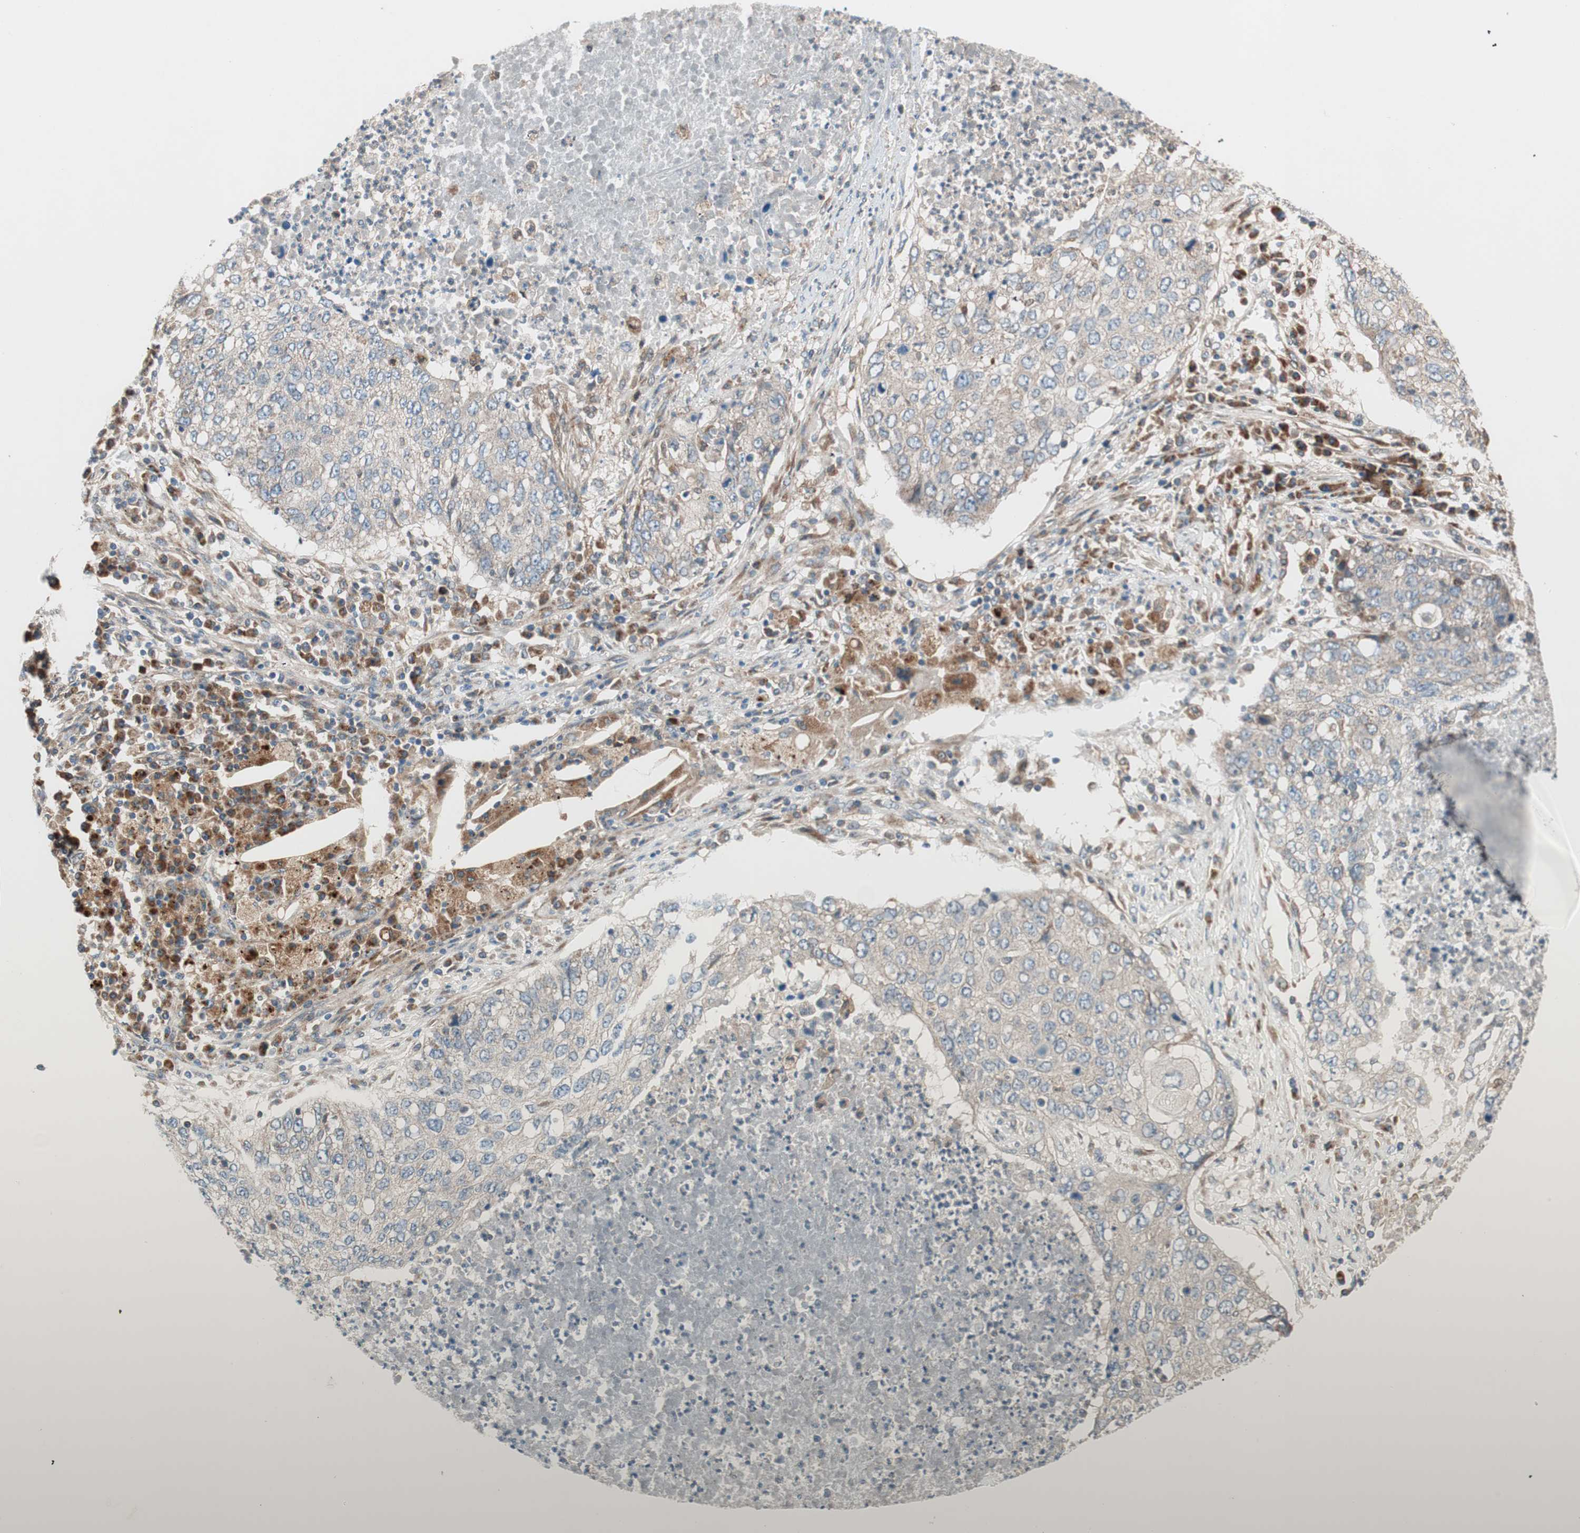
{"staining": {"intensity": "weak", "quantity": ">75%", "location": "cytoplasmic/membranous"}, "tissue": "lung cancer", "cell_type": "Tumor cells", "image_type": "cancer", "snomed": [{"axis": "morphology", "description": "Squamous cell carcinoma, NOS"}, {"axis": "topography", "description": "Lung"}], "caption": "IHC (DAB (3,3'-diaminobenzidine)) staining of human lung cancer (squamous cell carcinoma) reveals weak cytoplasmic/membranous protein expression in about >75% of tumor cells.", "gene": "RAB5A", "patient": {"sex": "female", "age": 63}}